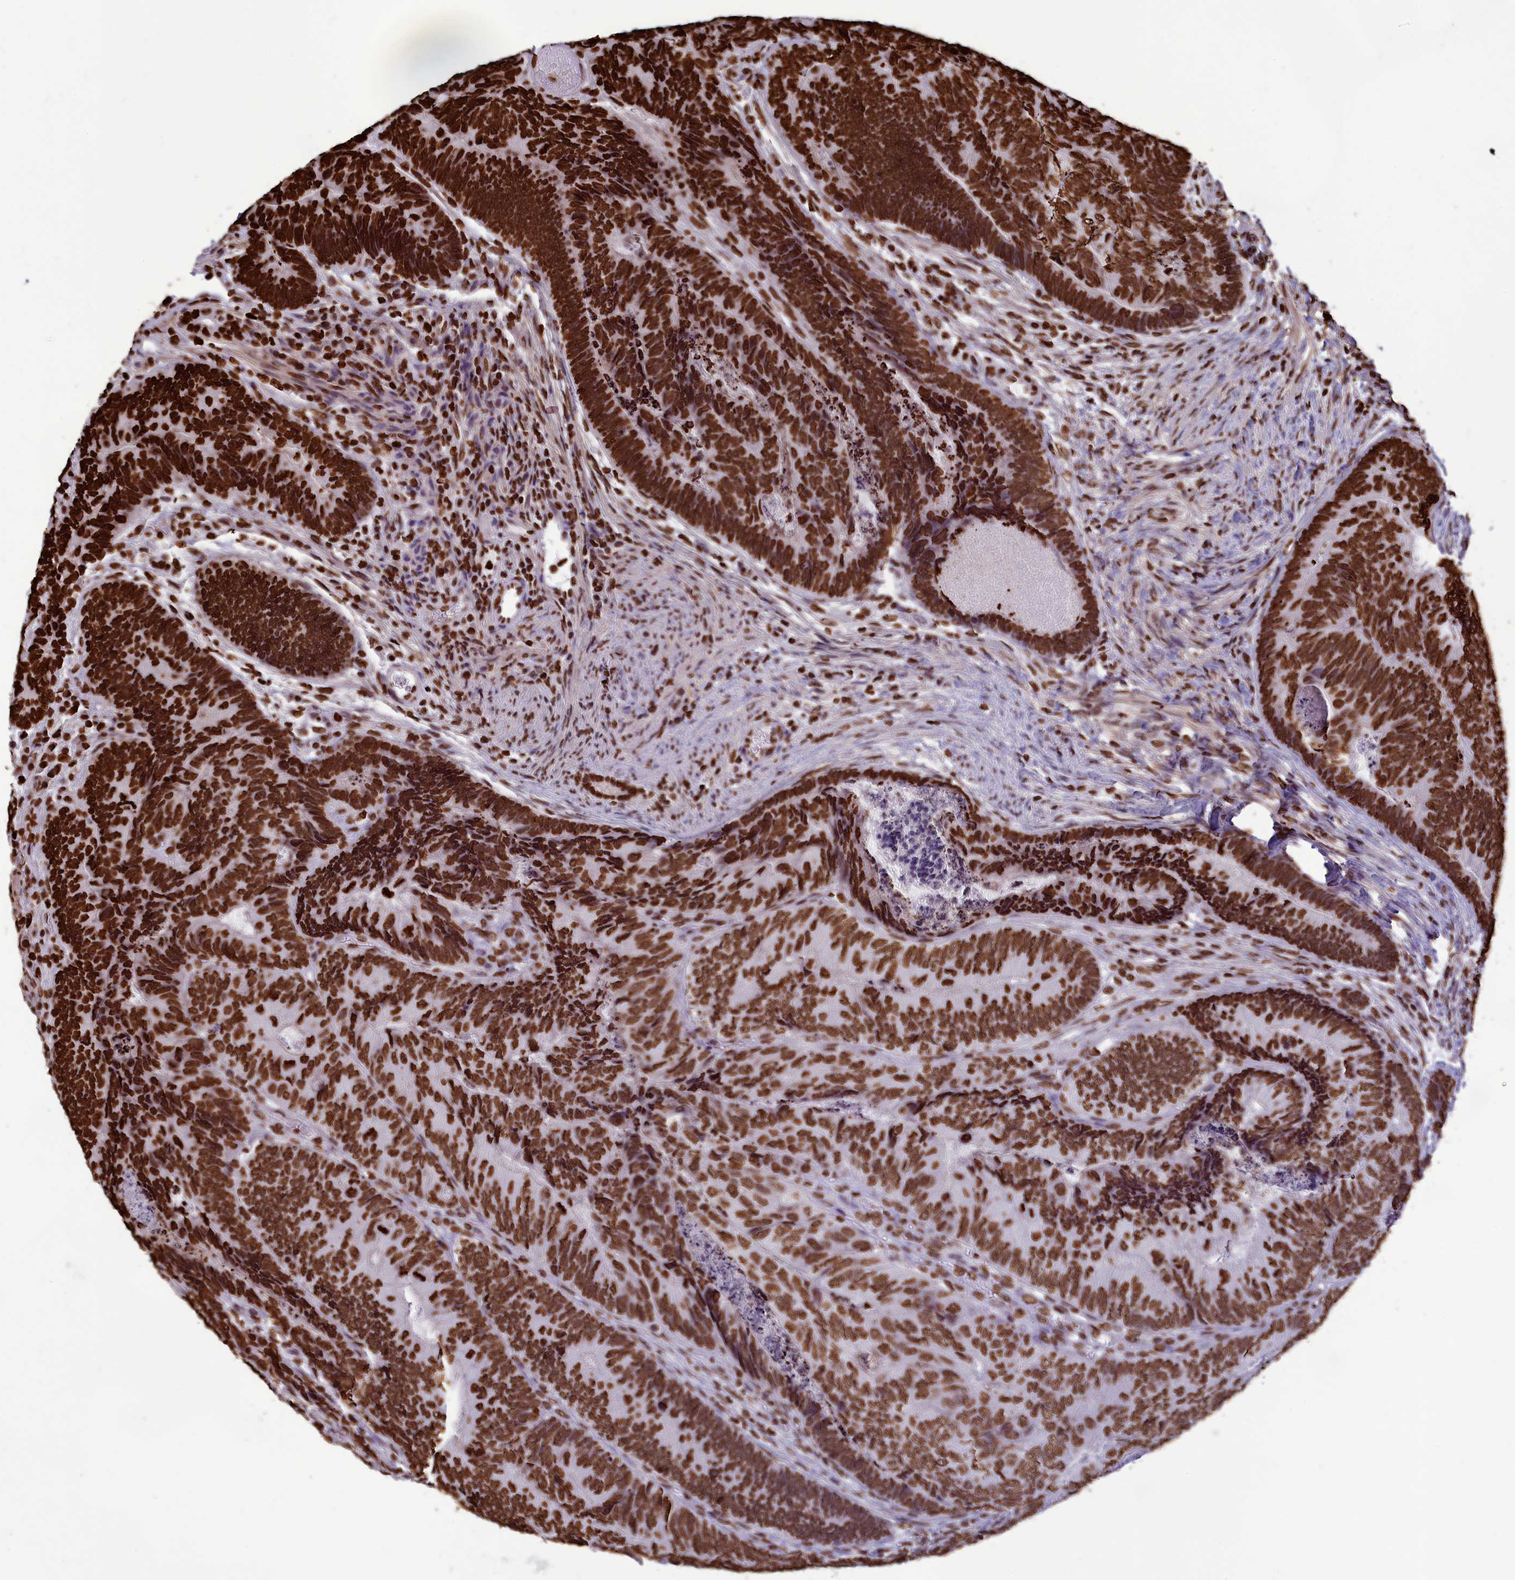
{"staining": {"intensity": "strong", "quantity": ">75%", "location": "nuclear"}, "tissue": "colorectal cancer", "cell_type": "Tumor cells", "image_type": "cancer", "snomed": [{"axis": "morphology", "description": "Adenocarcinoma, NOS"}, {"axis": "topography", "description": "Colon"}], "caption": "Colorectal adenocarcinoma stained with immunohistochemistry (IHC) demonstrates strong nuclear expression in approximately >75% of tumor cells.", "gene": "AKAP17A", "patient": {"sex": "female", "age": 67}}